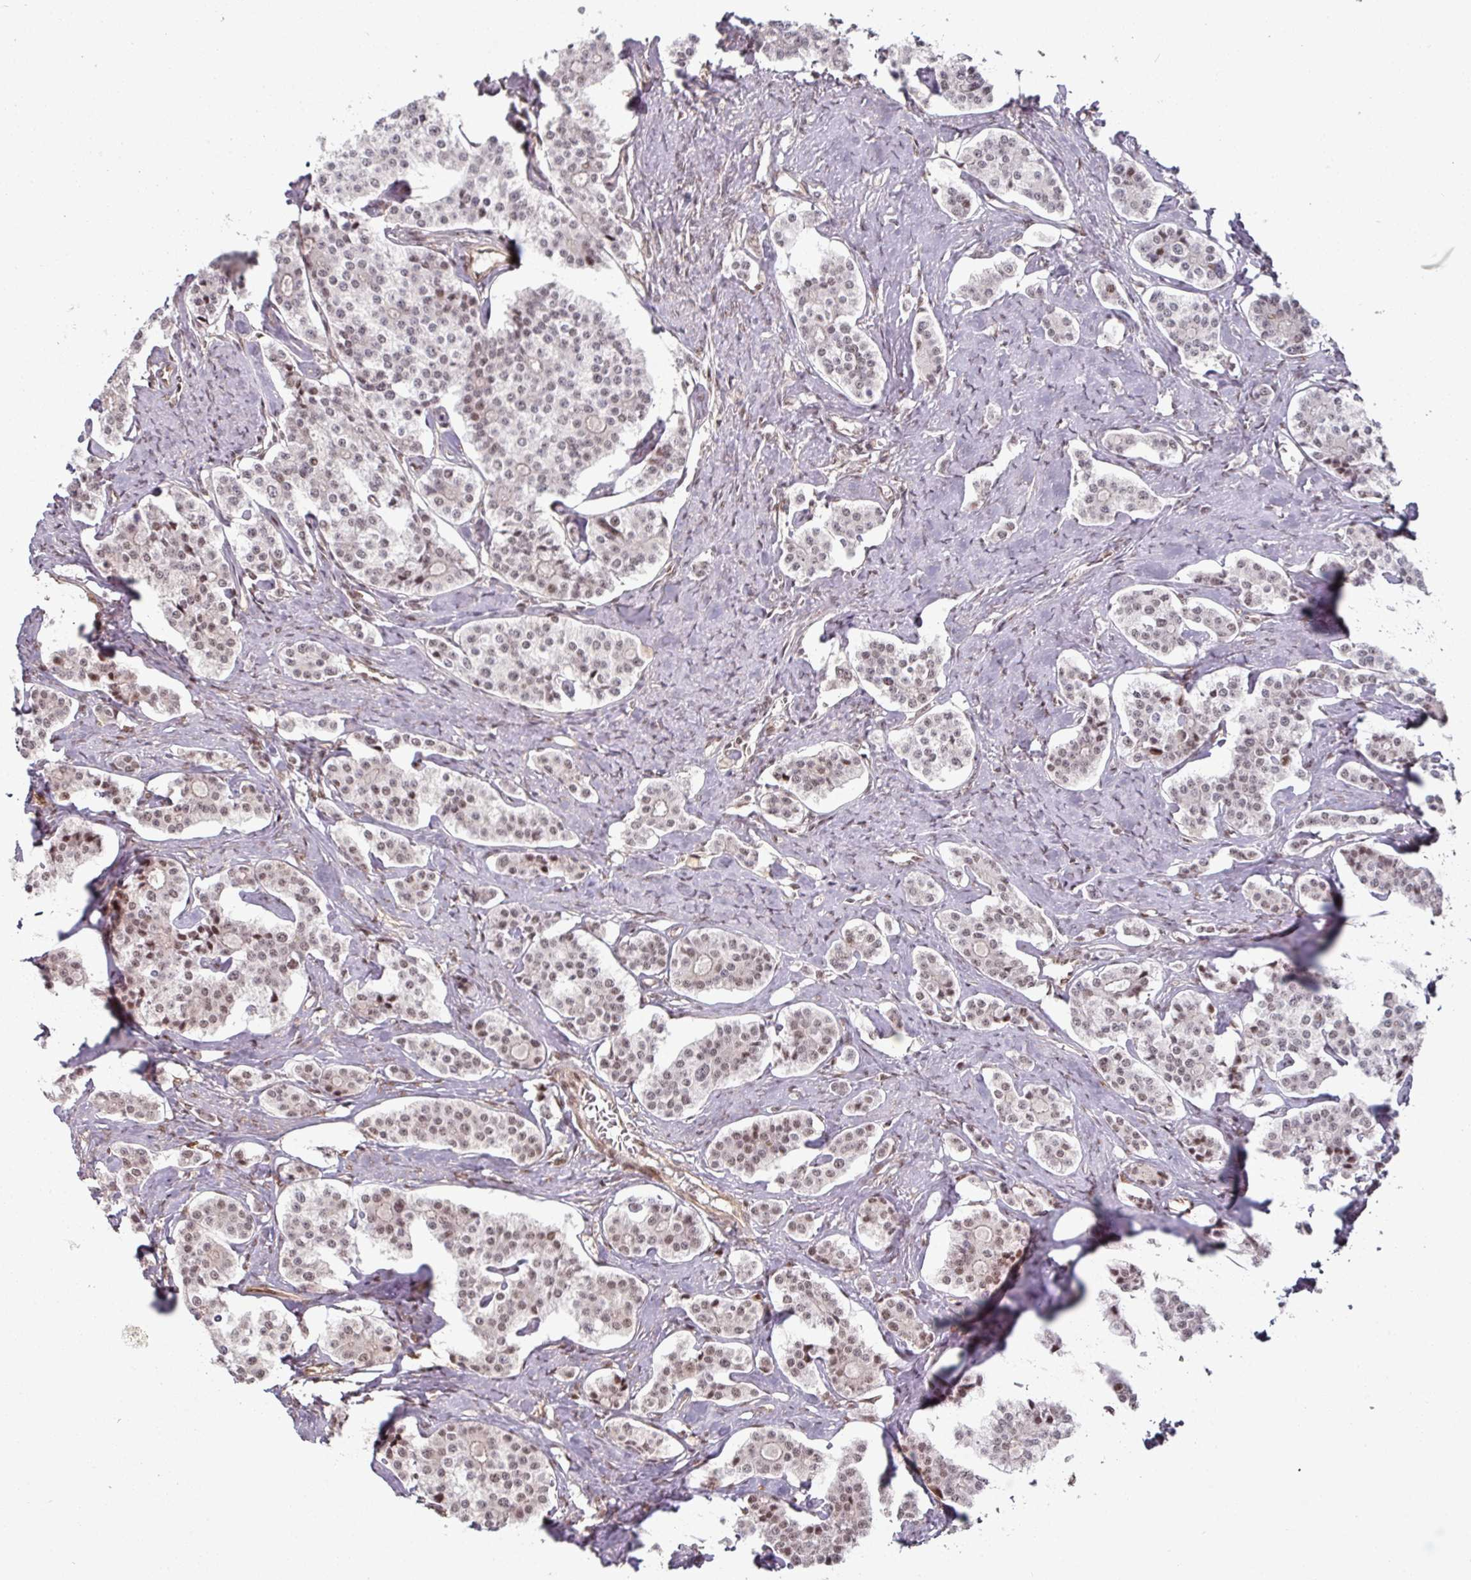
{"staining": {"intensity": "moderate", "quantity": ">75%", "location": "nuclear"}, "tissue": "carcinoid", "cell_type": "Tumor cells", "image_type": "cancer", "snomed": [{"axis": "morphology", "description": "Carcinoid, malignant, NOS"}, {"axis": "topography", "description": "Small intestine"}], "caption": "Carcinoid stained for a protein displays moderate nuclear positivity in tumor cells. (DAB (3,3'-diaminobenzidine) = brown stain, brightfield microscopy at high magnification).", "gene": "SIK3", "patient": {"sex": "male", "age": 63}}